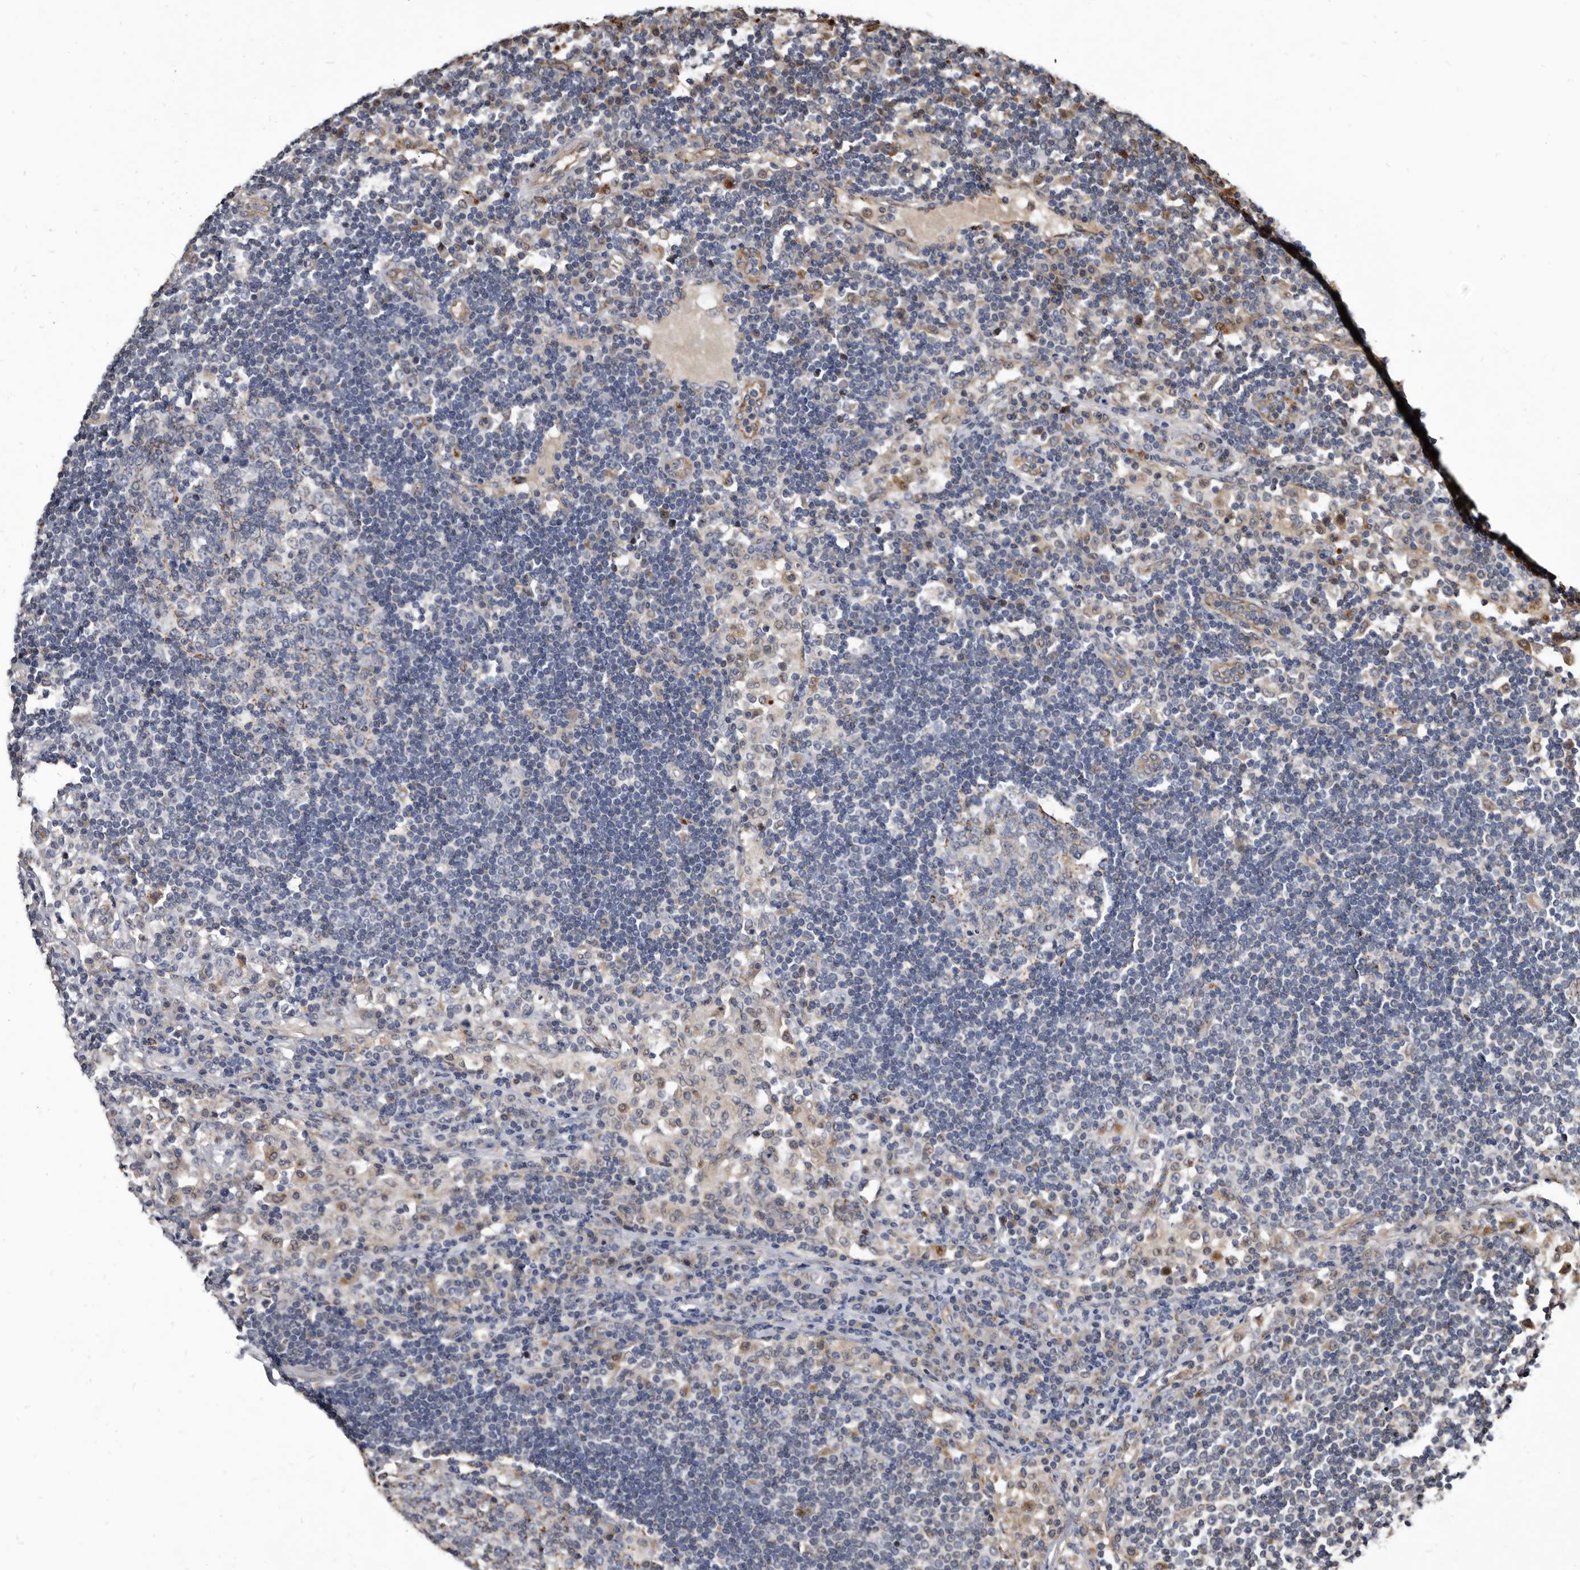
{"staining": {"intensity": "negative", "quantity": "none", "location": "none"}, "tissue": "lymph node", "cell_type": "Germinal center cells", "image_type": "normal", "snomed": [{"axis": "morphology", "description": "Normal tissue, NOS"}, {"axis": "topography", "description": "Lymph node"}], "caption": "Lymph node was stained to show a protein in brown. There is no significant expression in germinal center cells. The staining is performed using DAB (3,3'-diaminobenzidine) brown chromogen with nuclei counter-stained in using hematoxylin.", "gene": "CTSA", "patient": {"sex": "female", "age": 53}}